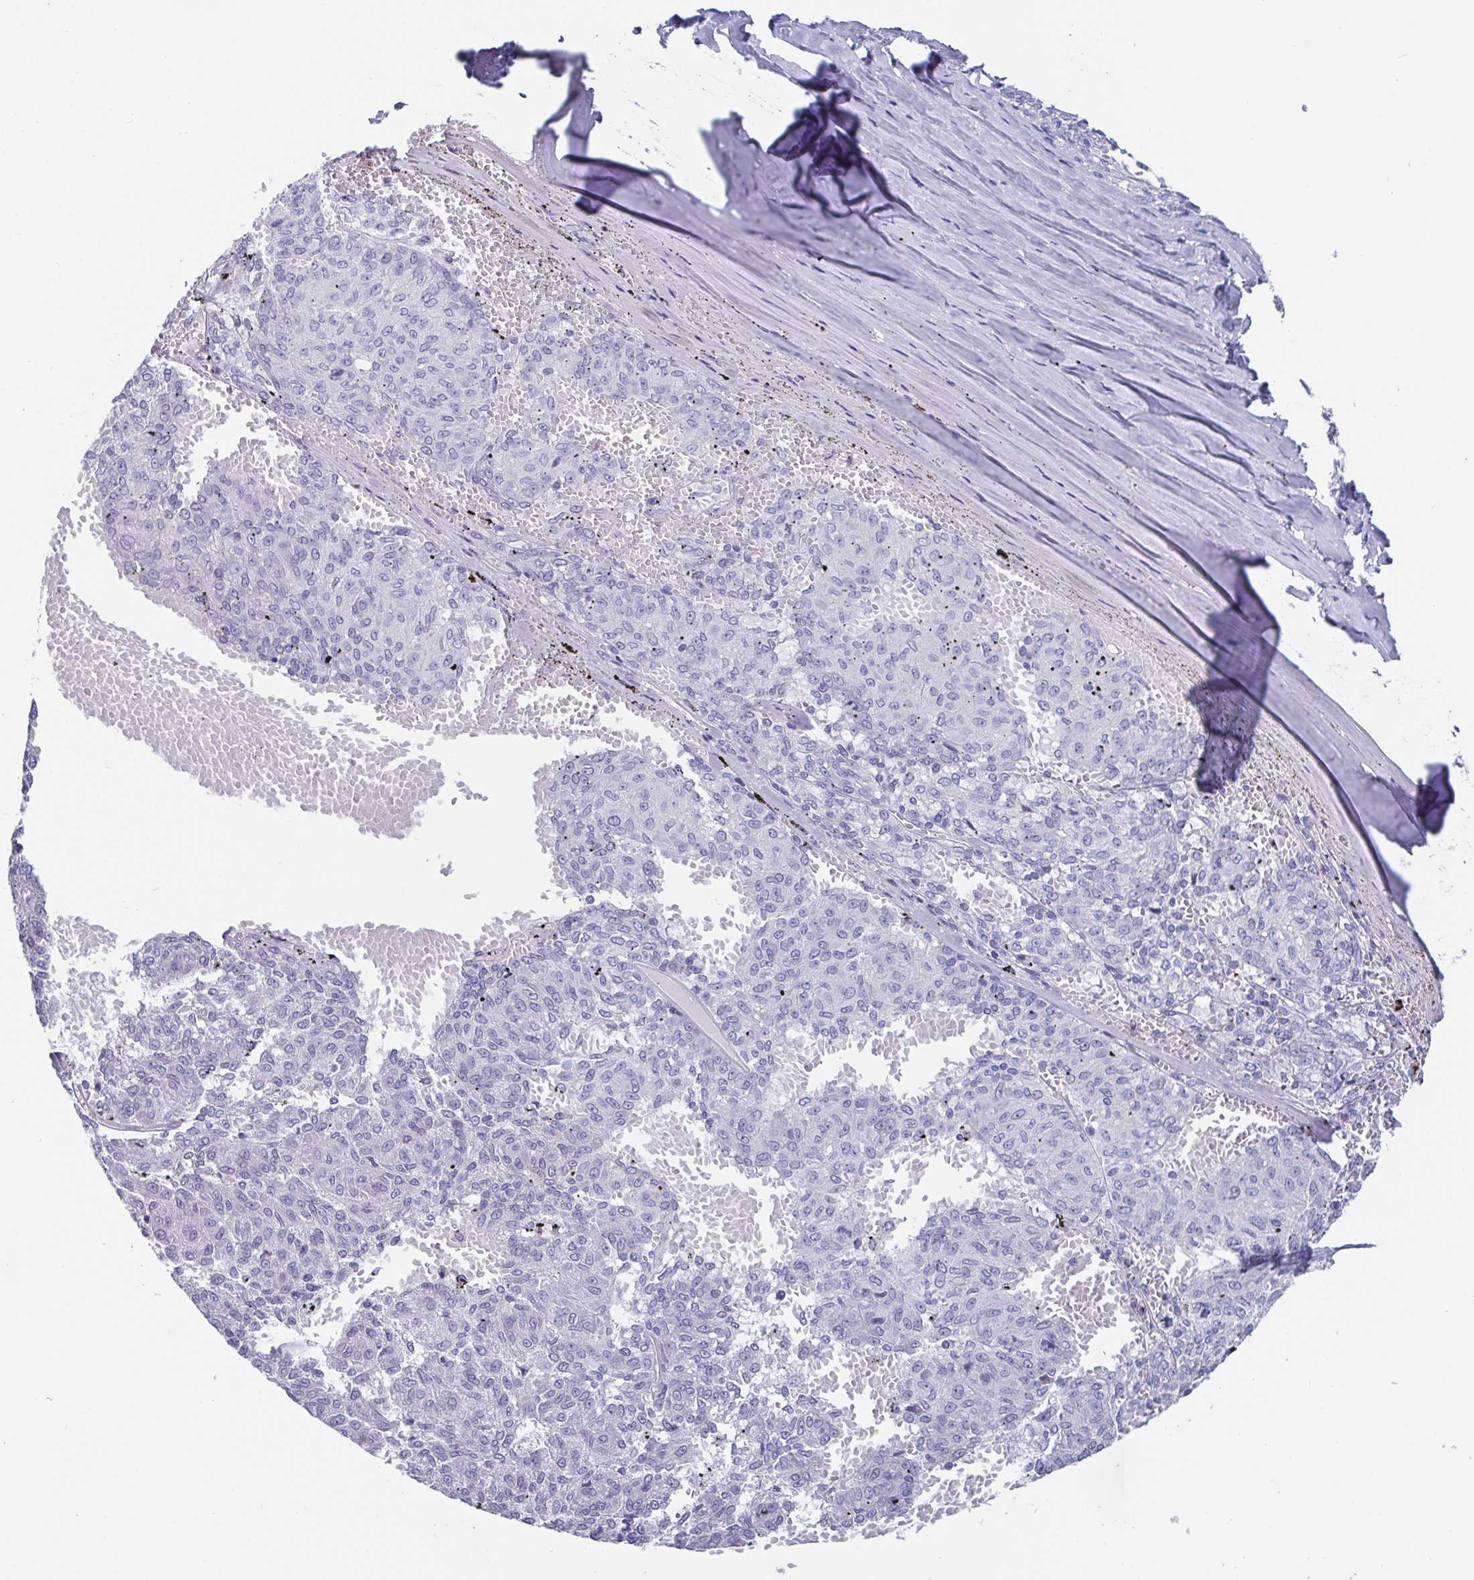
{"staining": {"intensity": "negative", "quantity": "none", "location": "none"}, "tissue": "melanoma", "cell_type": "Tumor cells", "image_type": "cancer", "snomed": [{"axis": "morphology", "description": "Malignant melanoma, NOS"}, {"axis": "topography", "description": "Skin"}], "caption": "High power microscopy histopathology image of an immunohistochemistry photomicrograph of malignant melanoma, revealing no significant staining in tumor cells.", "gene": "SCGN", "patient": {"sex": "female", "age": 72}}